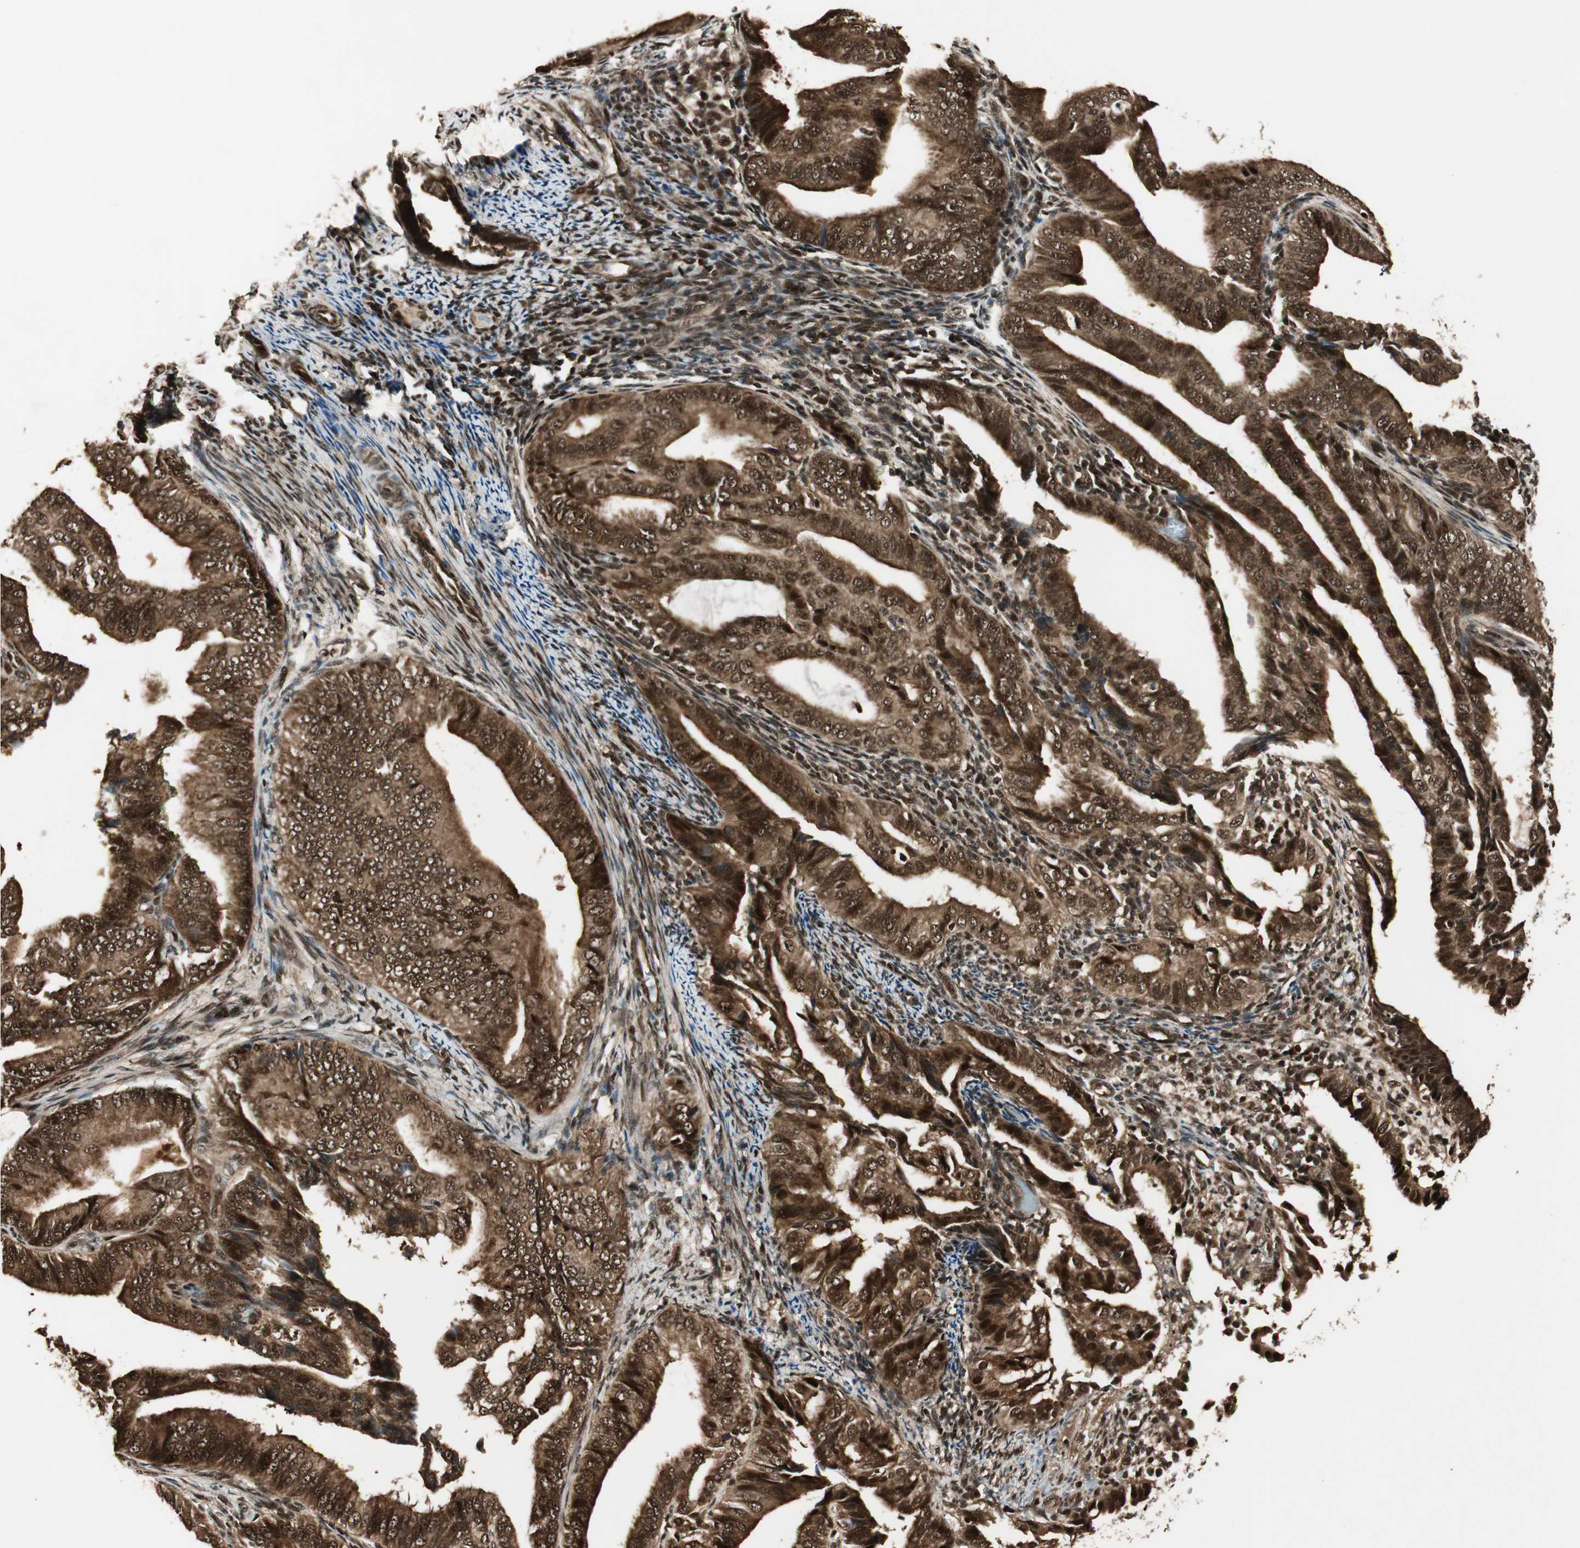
{"staining": {"intensity": "strong", "quantity": ">75%", "location": "cytoplasmic/membranous,nuclear"}, "tissue": "endometrial cancer", "cell_type": "Tumor cells", "image_type": "cancer", "snomed": [{"axis": "morphology", "description": "Adenocarcinoma, NOS"}, {"axis": "topography", "description": "Endometrium"}], "caption": "Protein analysis of endometrial cancer tissue exhibits strong cytoplasmic/membranous and nuclear staining in approximately >75% of tumor cells. (Stains: DAB (3,3'-diaminobenzidine) in brown, nuclei in blue, Microscopy: brightfield microscopy at high magnification).", "gene": "RPA3", "patient": {"sex": "female", "age": 58}}